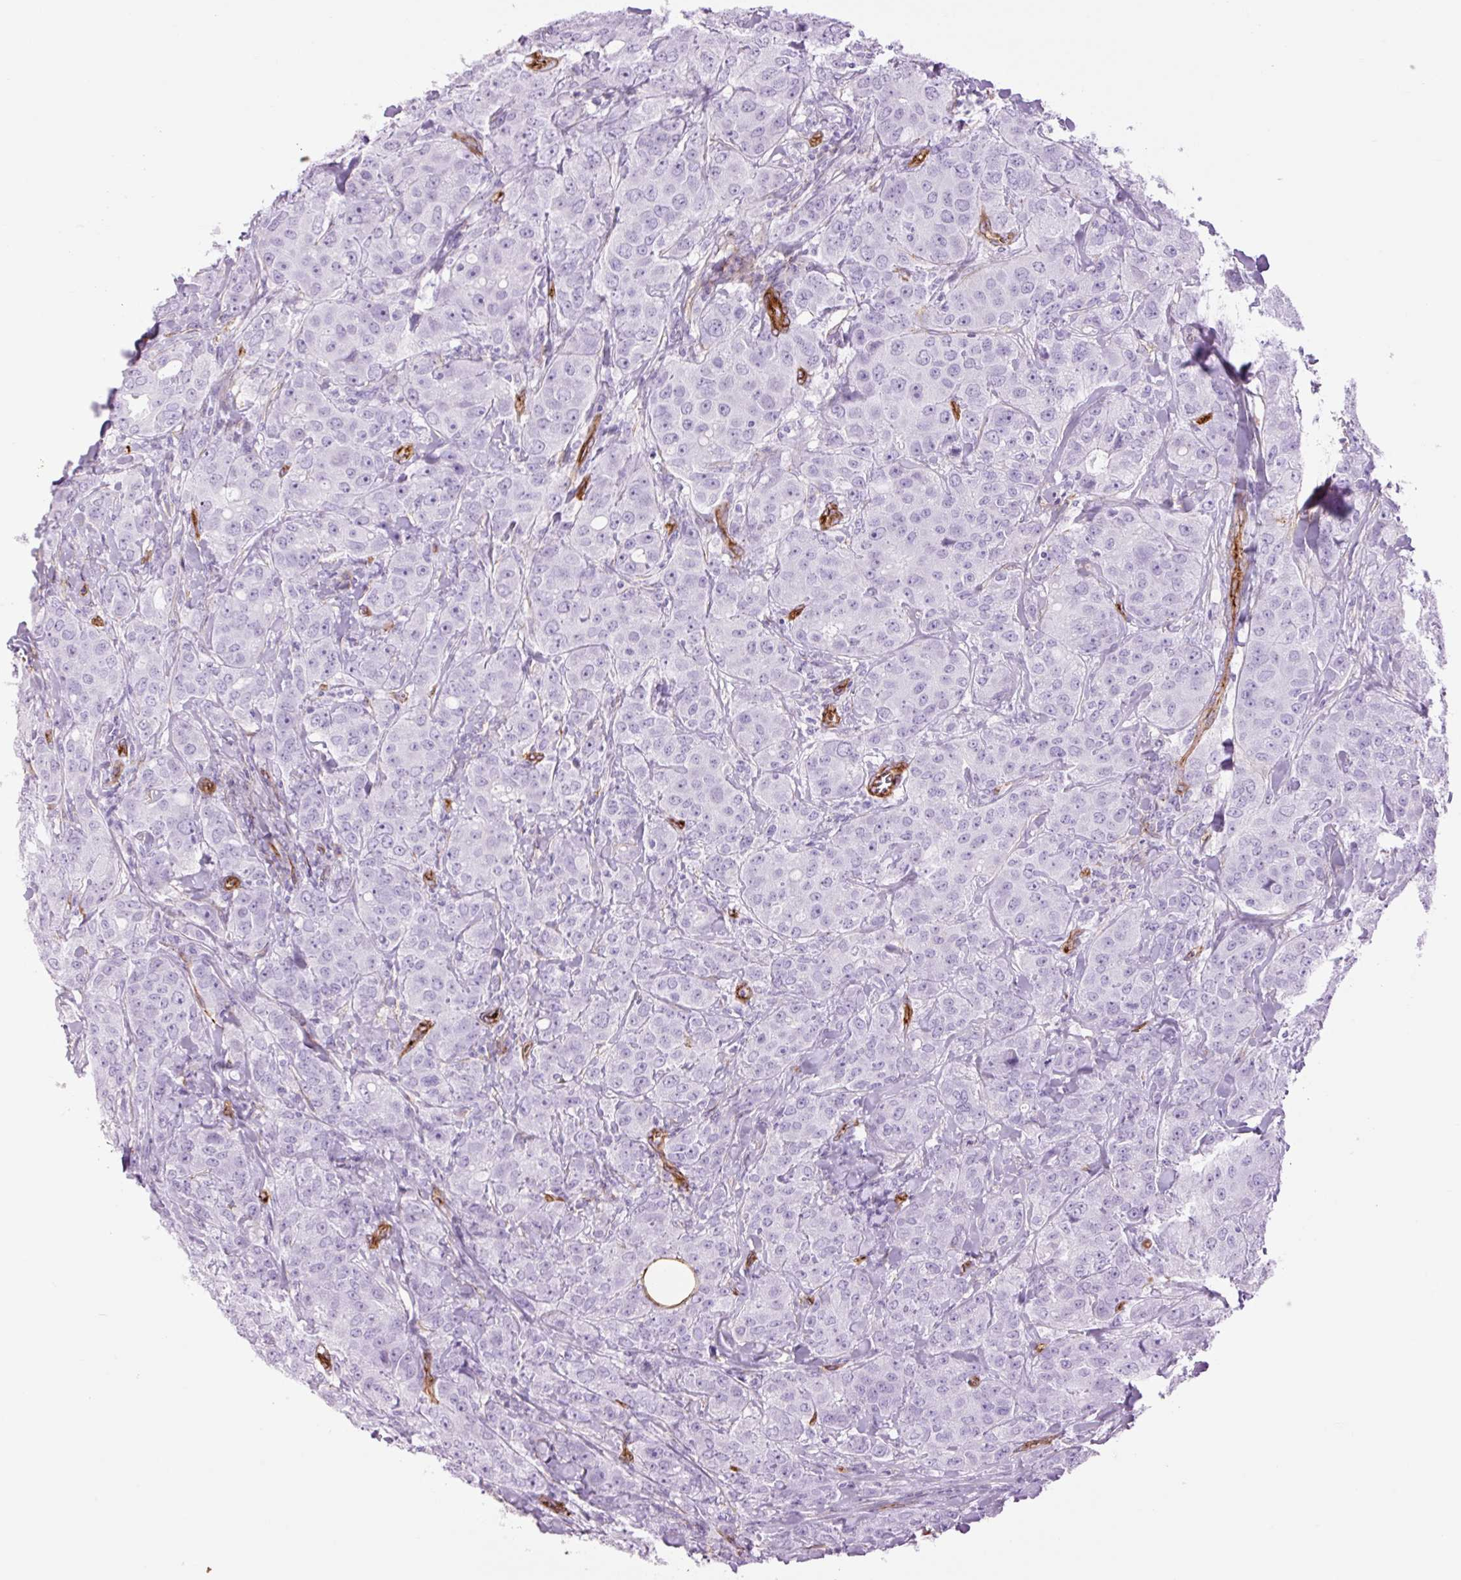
{"staining": {"intensity": "negative", "quantity": "none", "location": "none"}, "tissue": "breast cancer", "cell_type": "Tumor cells", "image_type": "cancer", "snomed": [{"axis": "morphology", "description": "Duct carcinoma"}, {"axis": "topography", "description": "Breast"}], "caption": "The histopathology image displays no significant positivity in tumor cells of breast invasive ductal carcinoma. (DAB (3,3'-diaminobenzidine) immunohistochemistry, high magnification).", "gene": "CAV1", "patient": {"sex": "female", "age": 43}}